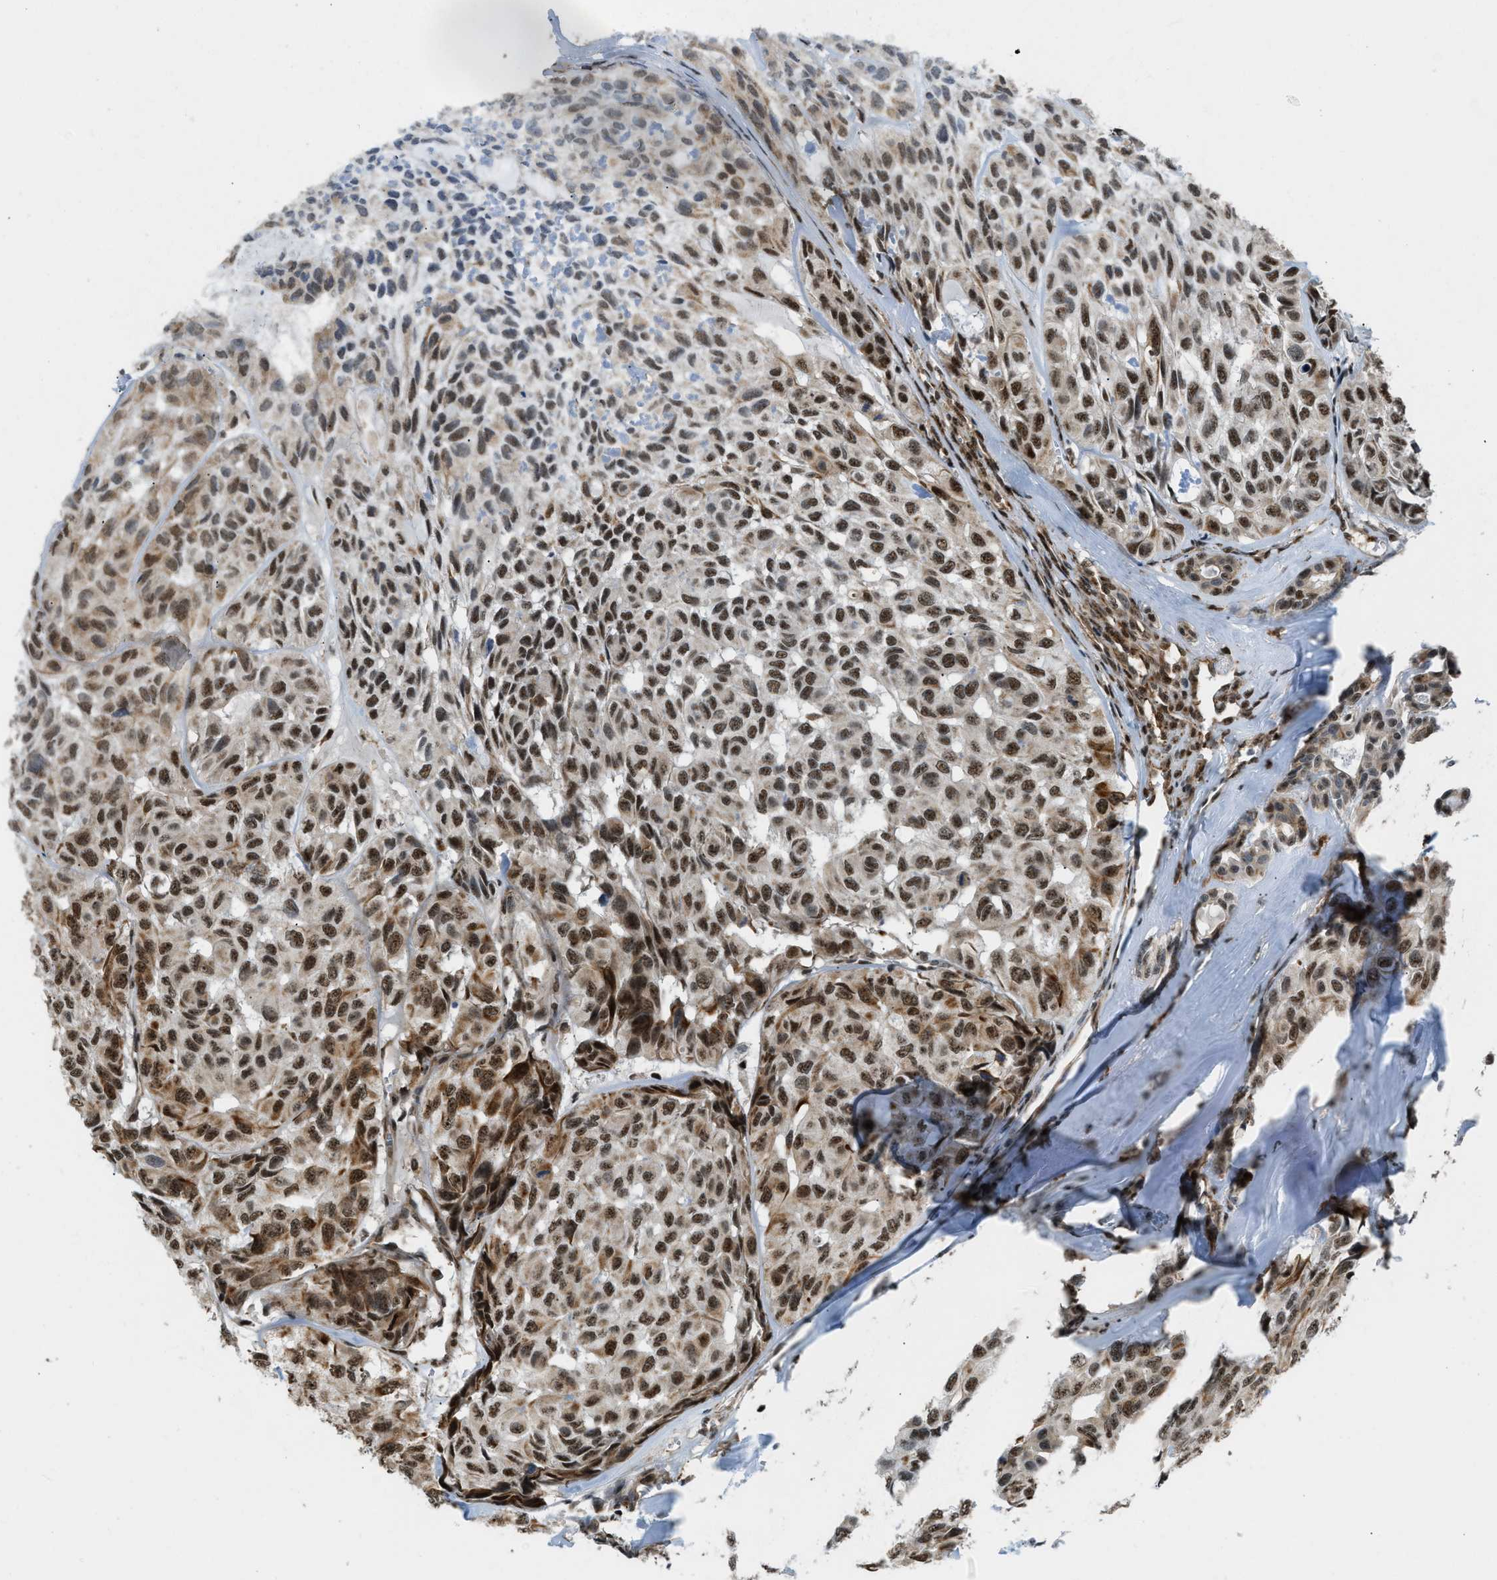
{"staining": {"intensity": "moderate", "quantity": ">75%", "location": "cytoplasmic/membranous,nuclear"}, "tissue": "head and neck cancer", "cell_type": "Tumor cells", "image_type": "cancer", "snomed": [{"axis": "morphology", "description": "Adenocarcinoma, NOS"}, {"axis": "topography", "description": "Salivary gland, NOS"}, {"axis": "topography", "description": "Head-Neck"}], "caption": "Immunohistochemical staining of human head and neck adenocarcinoma reveals medium levels of moderate cytoplasmic/membranous and nuclear expression in about >75% of tumor cells.", "gene": "E2F1", "patient": {"sex": "female", "age": 76}}